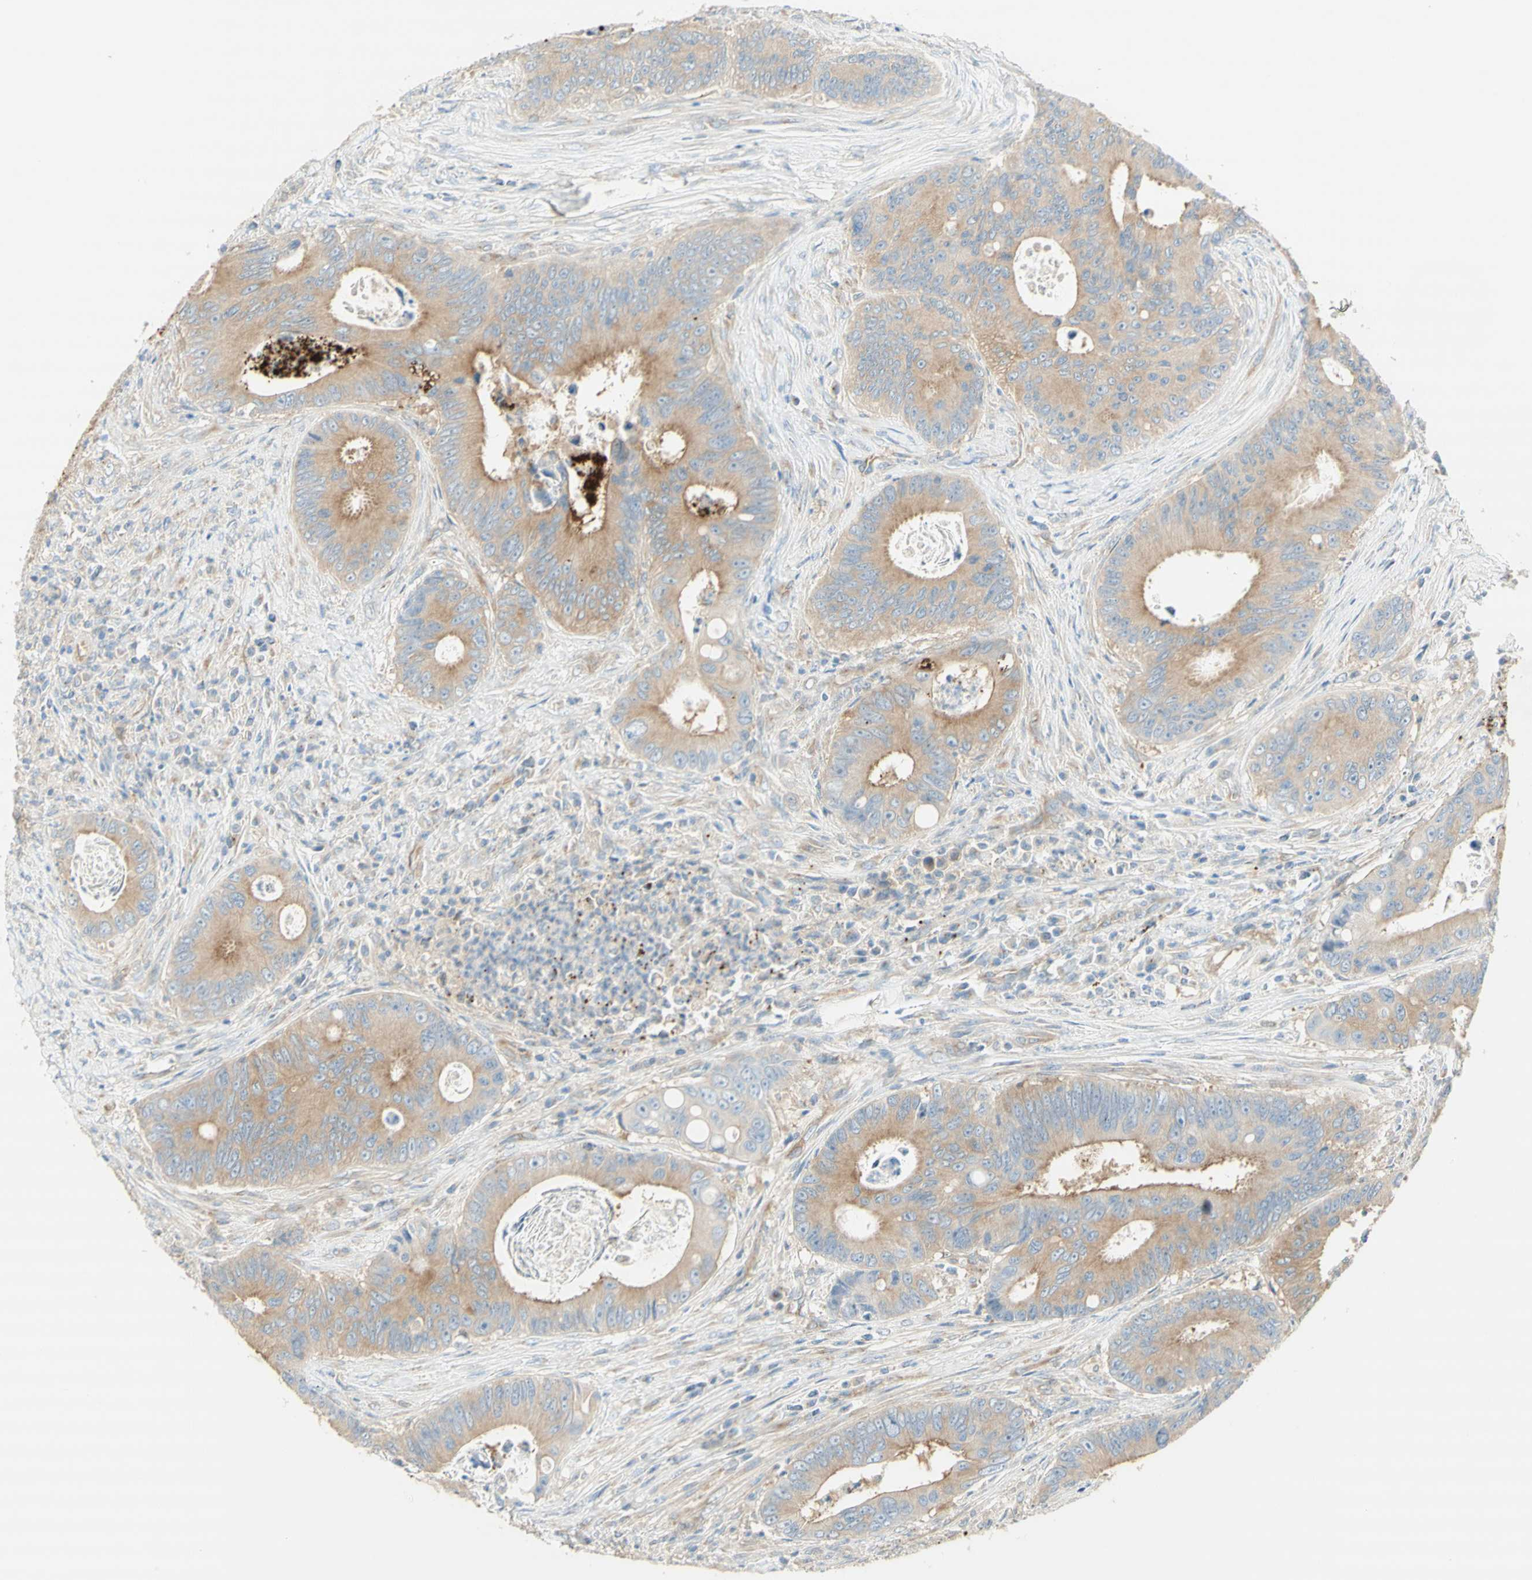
{"staining": {"intensity": "weak", "quantity": ">75%", "location": "cytoplasmic/membranous"}, "tissue": "colorectal cancer", "cell_type": "Tumor cells", "image_type": "cancer", "snomed": [{"axis": "morphology", "description": "Inflammation, NOS"}, {"axis": "morphology", "description": "Adenocarcinoma, NOS"}, {"axis": "topography", "description": "Colon"}], "caption": "Protein analysis of colorectal adenocarcinoma tissue displays weak cytoplasmic/membranous staining in about >75% of tumor cells. (DAB (3,3'-diaminobenzidine) IHC, brown staining for protein, blue staining for nuclei).", "gene": "DYNC1H1", "patient": {"sex": "male", "age": 72}}